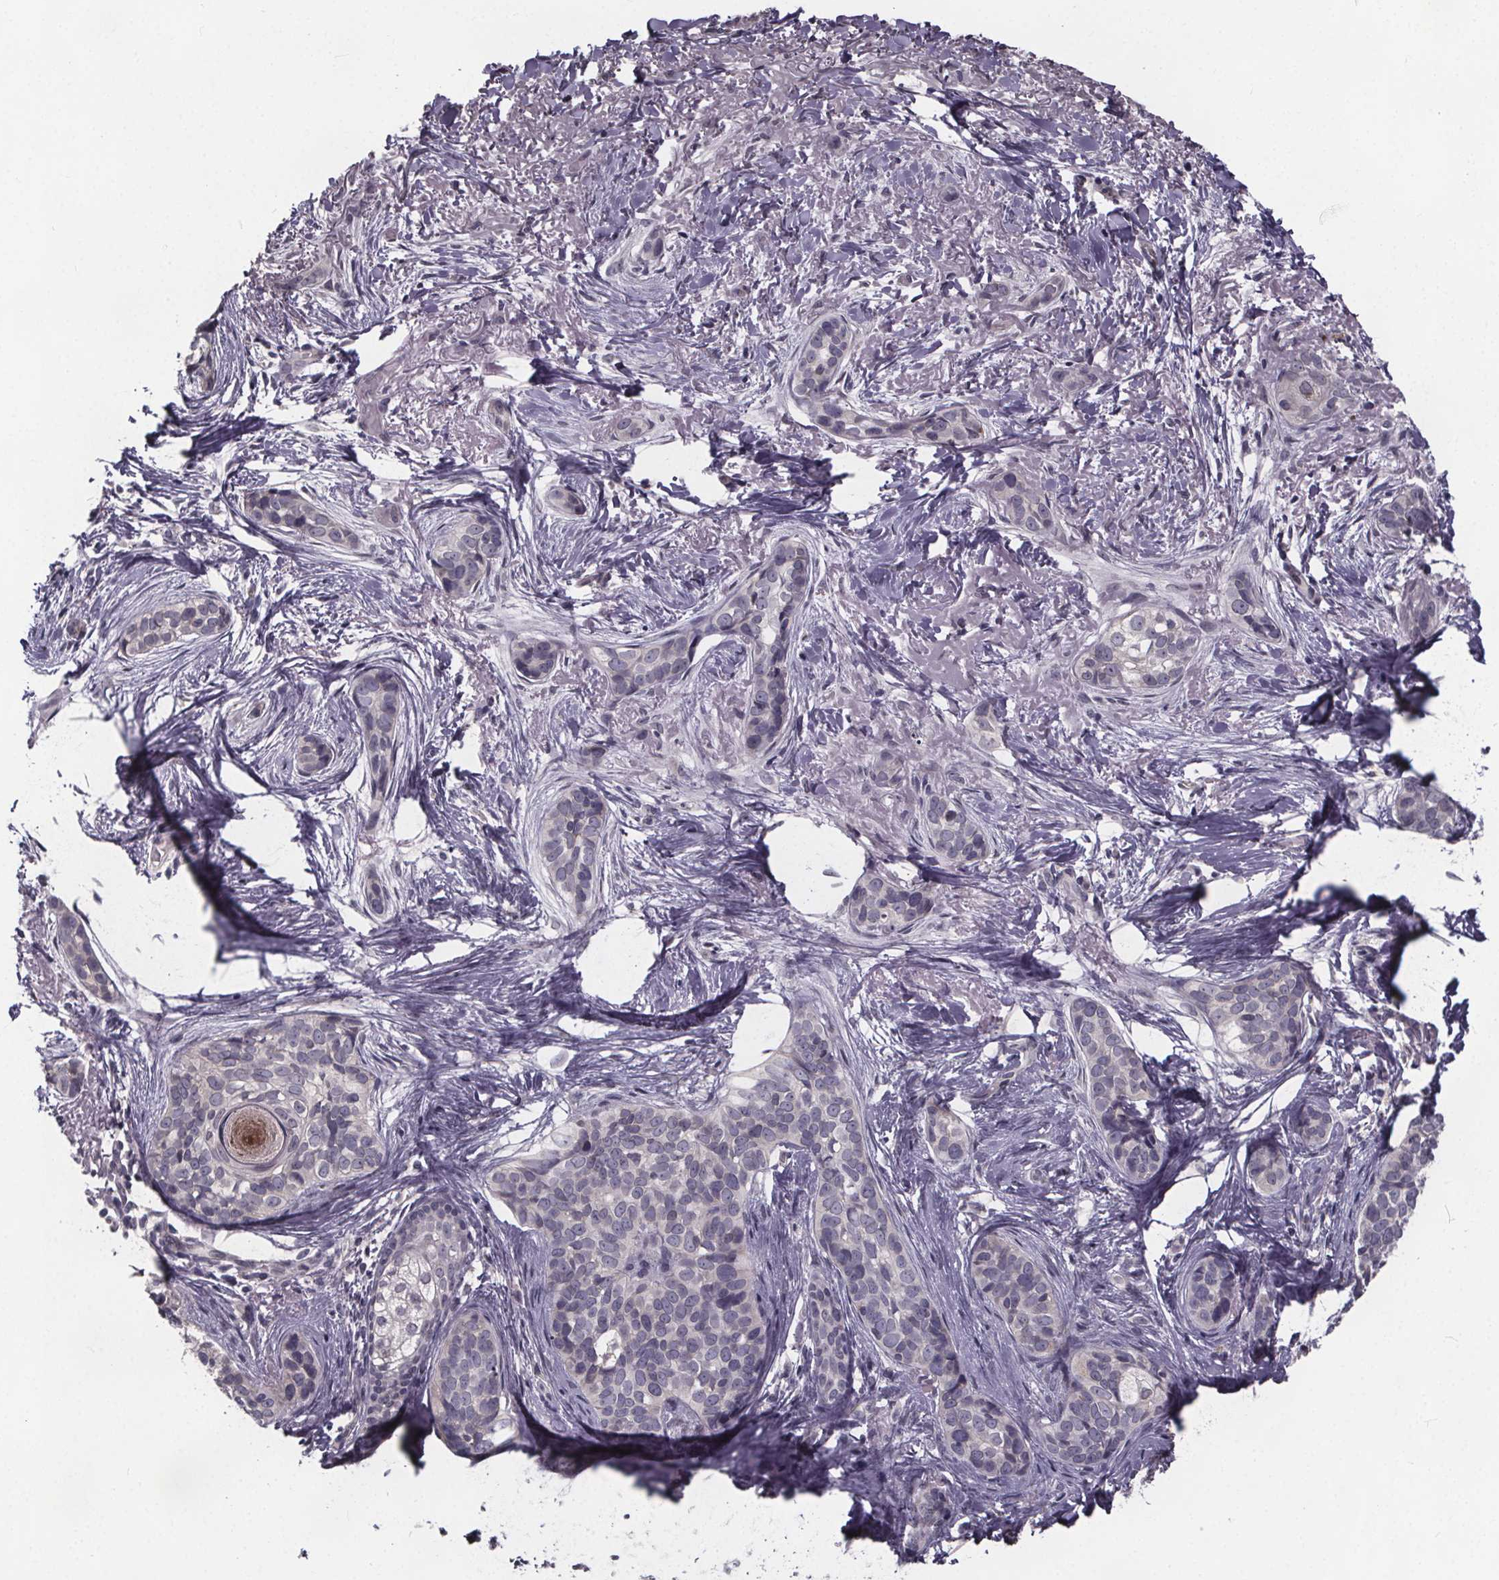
{"staining": {"intensity": "negative", "quantity": "none", "location": "none"}, "tissue": "skin cancer", "cell_type": "Tumor cells", "image_type": "cancer", "snomed": [{"axis": "morphology", "description": "Basal cell carcinoma"}, {"axis": "topography", "description": "Skin"}], "caption": "Skin cancer (basal cell carcinoma) was stained to show a protein in brown. There is no significant expression in tumor cells.", "gene": "FAM181B", "patient": {"sex": "male", "age": 87}}